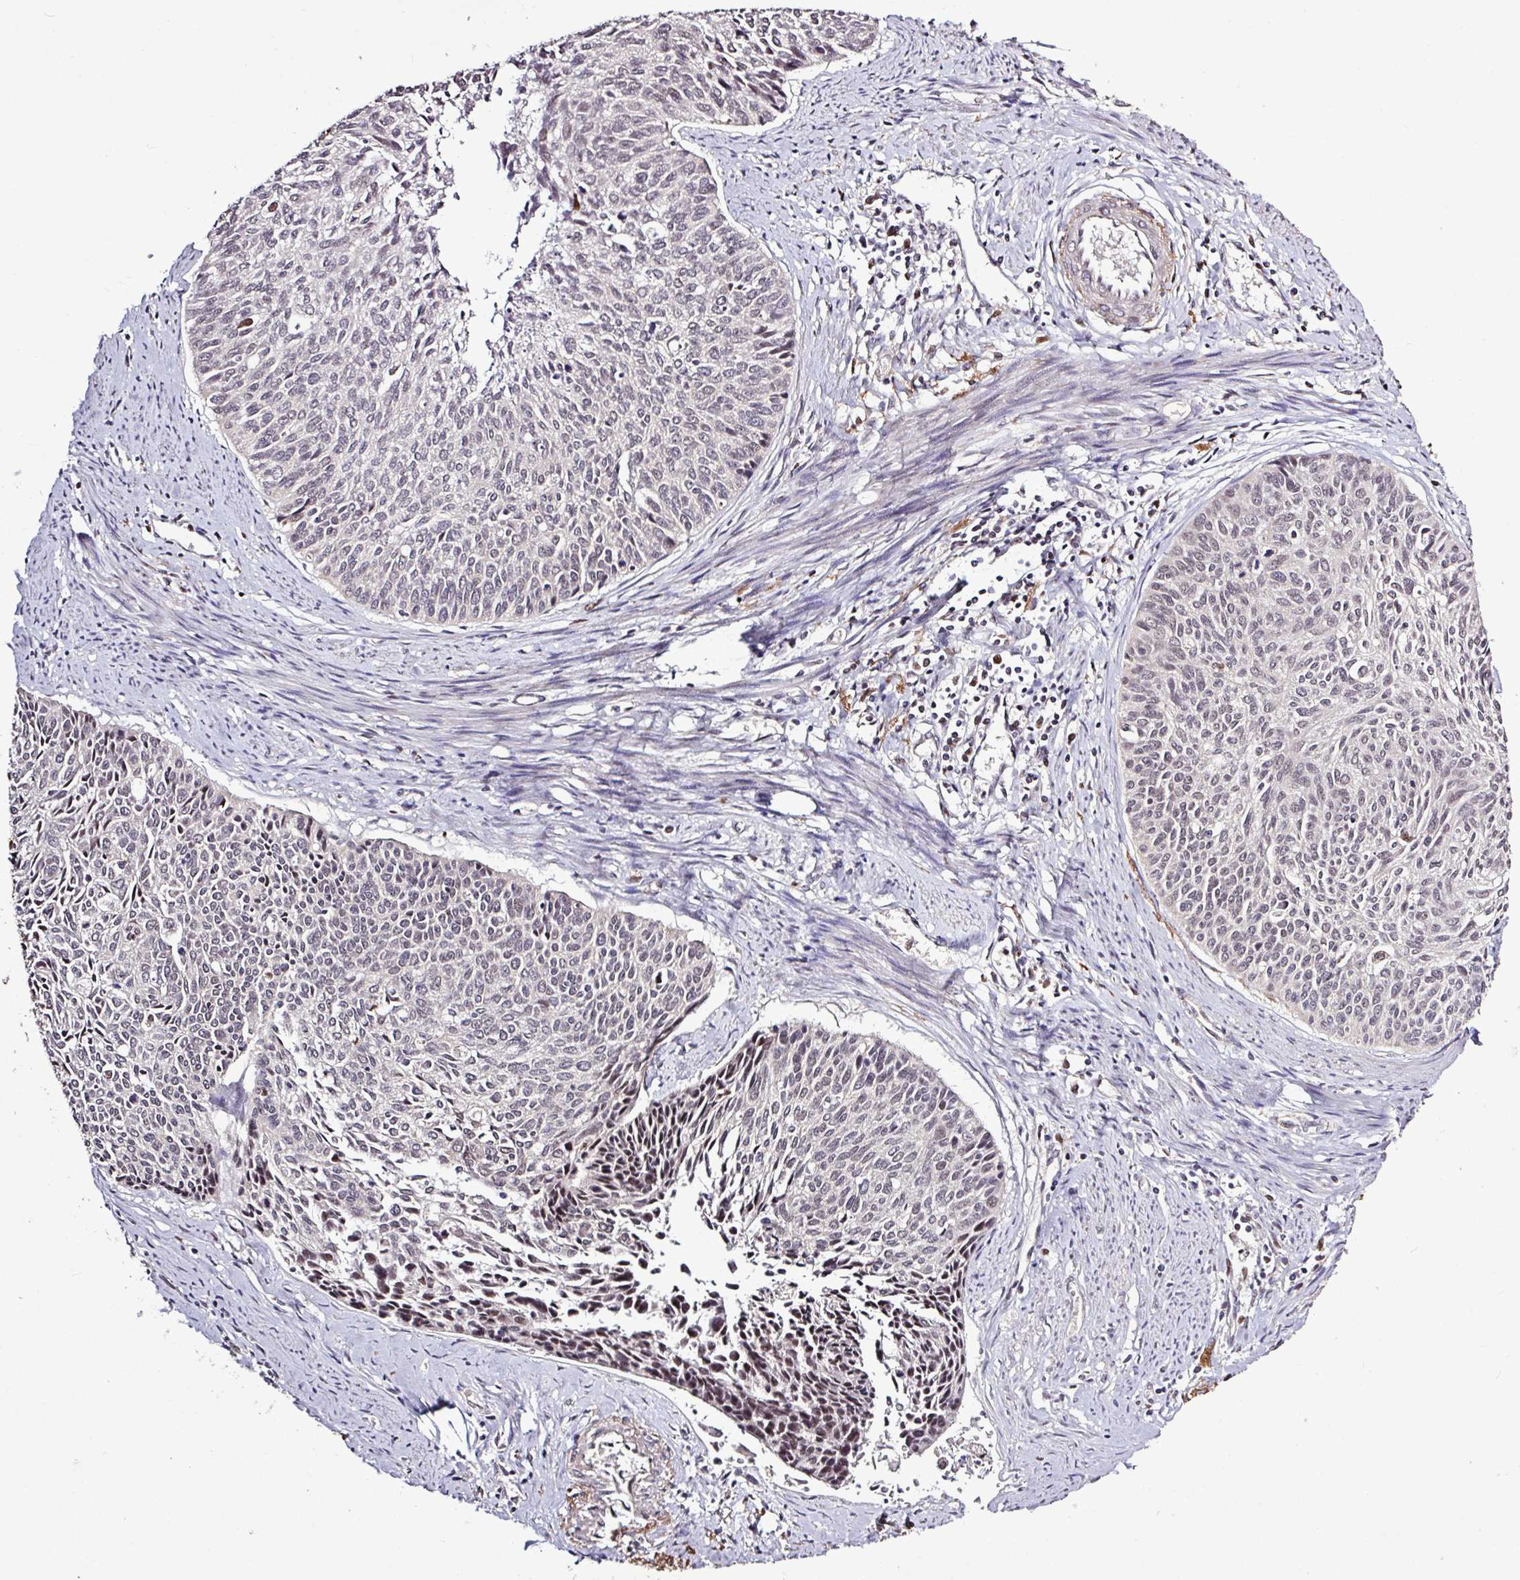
{"staining": {"intensity": "negative", "quantity": "none", "location": "none"}, "tissue": "cervical cancer", "cell_type": "Tumor cells", "image_type": "cancer", "snomed": [{"axis": "morphology", "description": "Squamous cell carcinoma, NOS"}, {"axis": "topography", "description": "Cervix"}], "caption": "IHC micrograph of neoplastic tissue: human cervical squamous cell carcinoma stained with DAB exhibits no significant protein expression in tumor cells.", "gene": "SKIC2", "patient": {"sex": "female", "age": 55}}